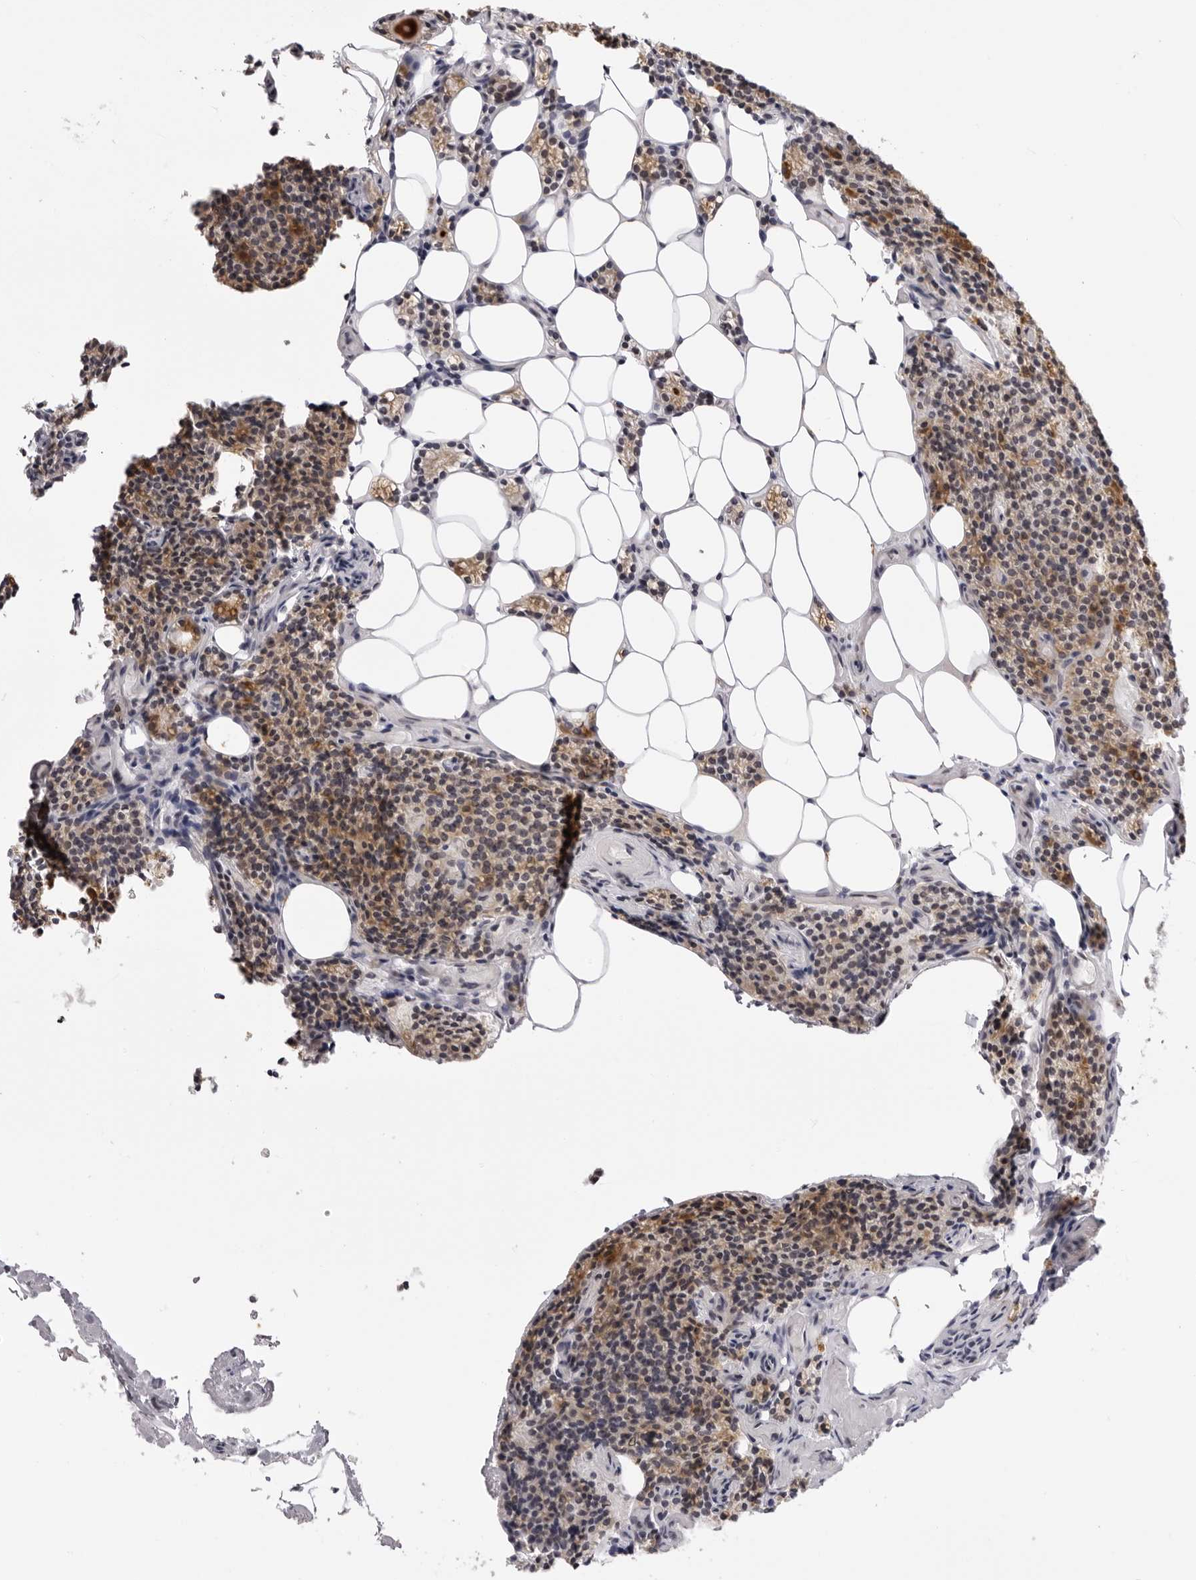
{"staining": {"intensity": "moderate", "quantity": ">75%", "location": "cytoplasmic/membranous"}, "tissue": "parathyroid gland", "cell_type": "Glandular cells", "image_type": "normal", "snomed": [{"axis": "morphology", "description": "Normal tissue, NOS"}, {"axis": "topography", "description": "Parathyroid gland"}], "caption": "Immunohistochemical staining of normal human parathyroid gland demonstrates moderate cytoplasmic/membranous protein positivity in about >75% of glandular cells.", "gene": "SUGCT", "patient": {"sex": "female", "age": 71}}